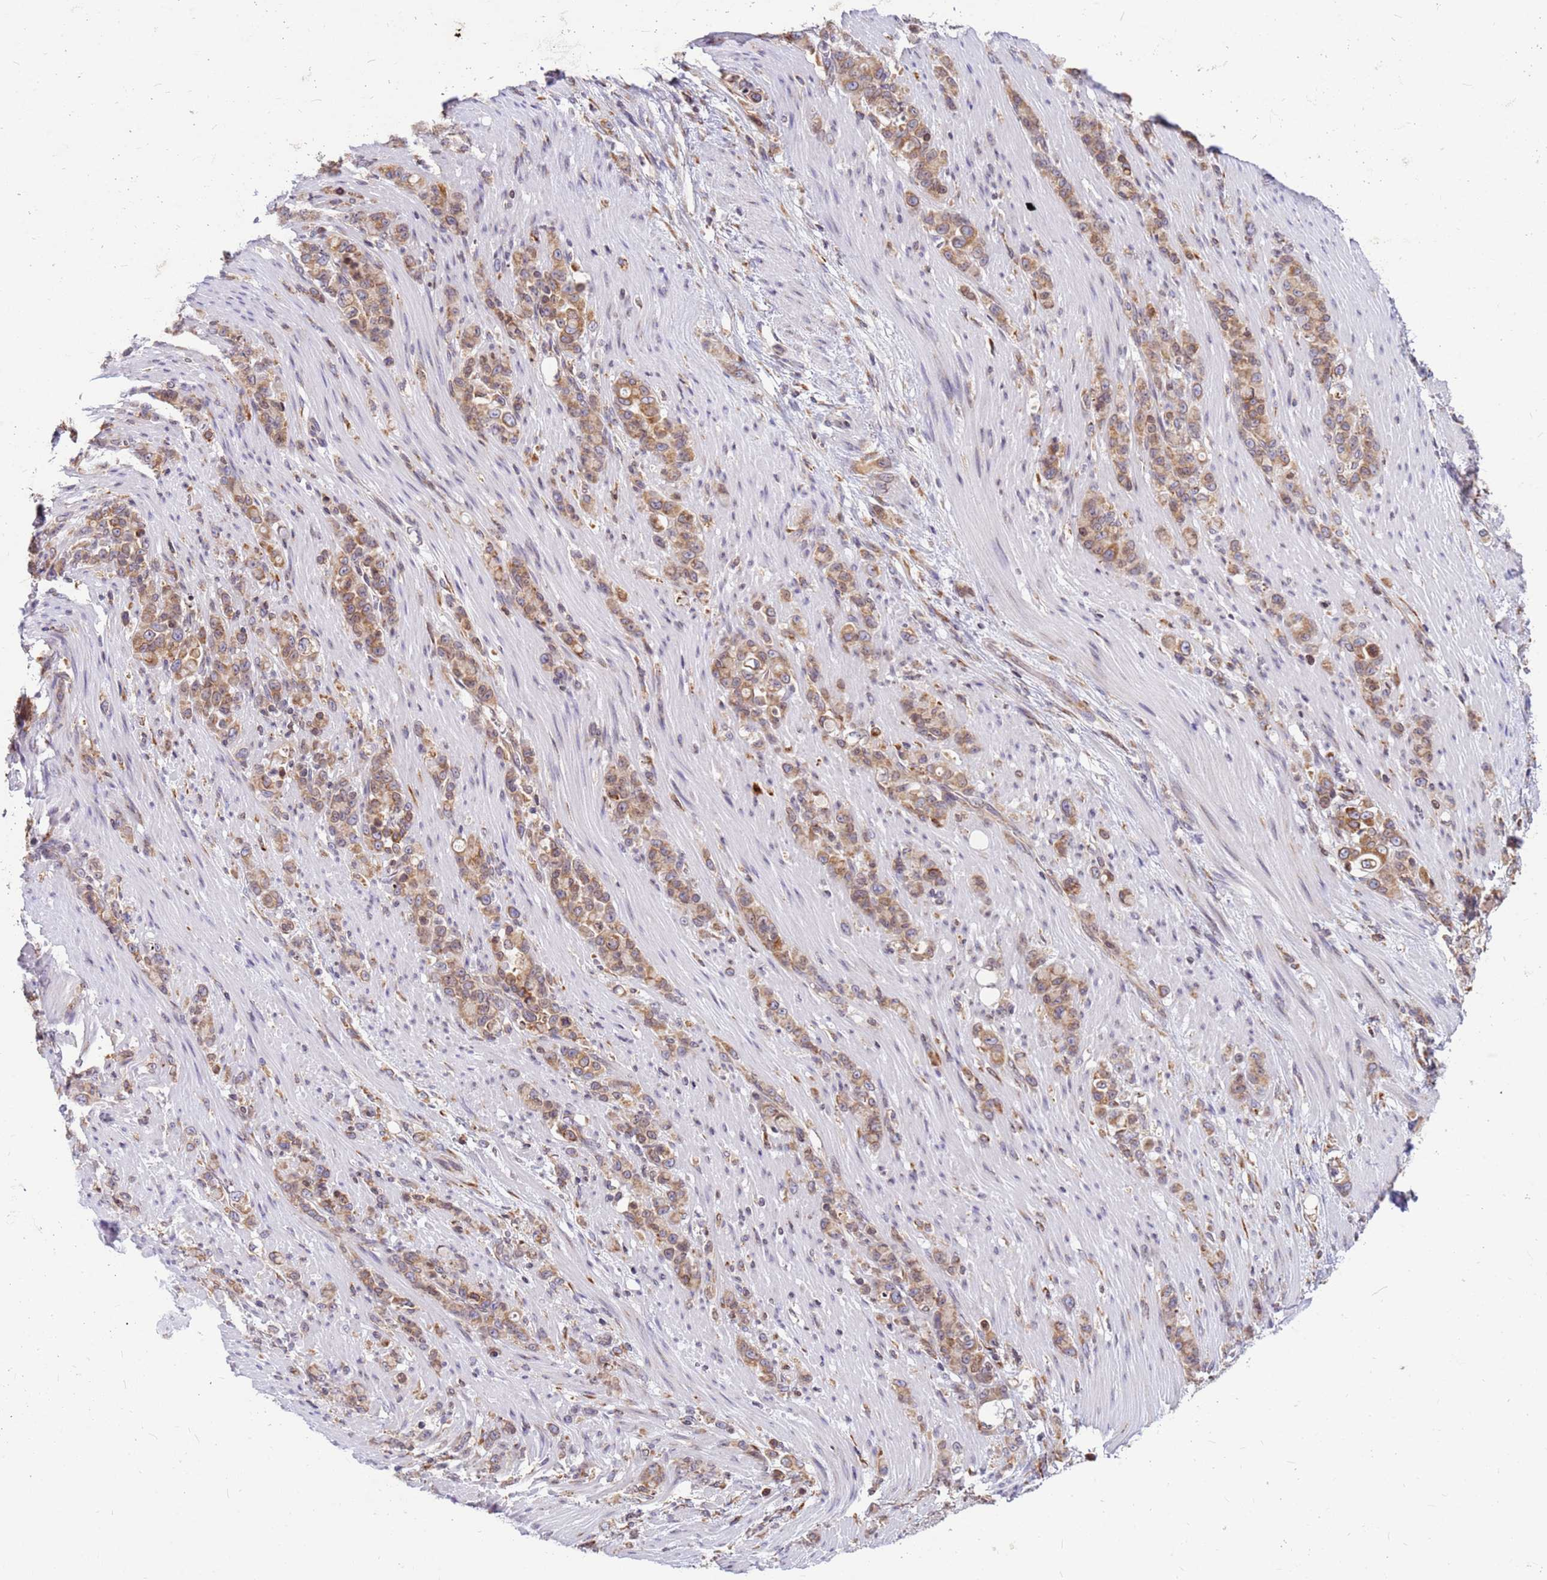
{"staining": {"intensity": "moderate", "quantity": ">75%", "location": "cytoplasmic/membranous"}, "tissue": "stomach cancer", "cell_type": "Tumor cells", "image_type": "cancer", "snomed": [{"axis": "morphology", "description": "Normal tissue, NOS"}, {"axis": "morphology", "description": "Adenocarcinoma, NOS"}, {"axis": "topography", "description": "Stomach"}], "caption": "A medium amount of moderate cytoplasmic/membranous staining is identified in approximately >75% of tumor cells in stomach adenocarcinoma tissue. (DAB (3,3'-diaminobenzidine) IHC with brightfield microscopy, high magnification).", "gene": "SSR4", "patient": {"sex": "female", "age": 79}}